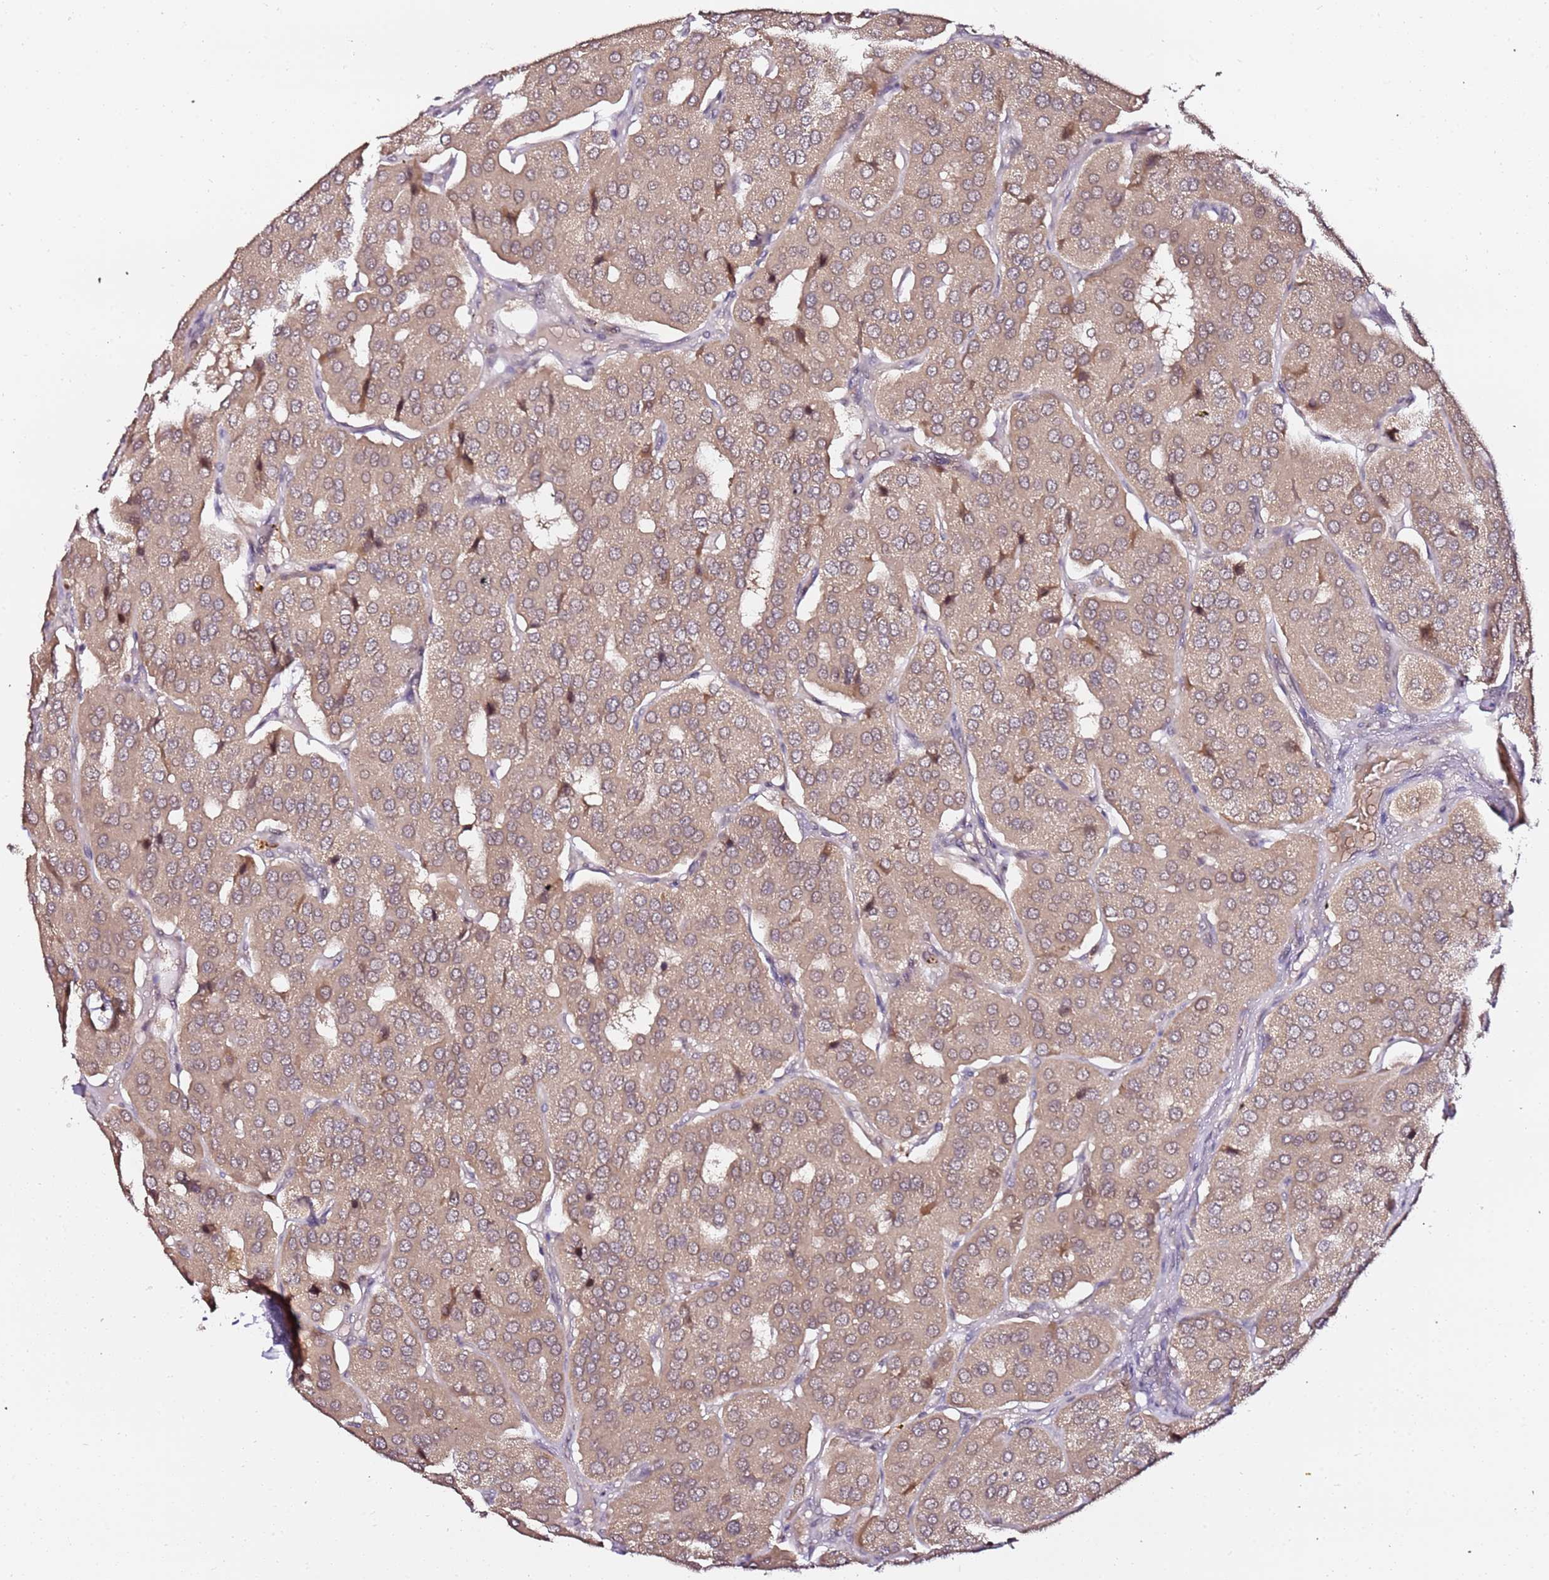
{"staining": {"intensity": "weak", "quantity": ">75%", "location": "cytoplasmic/membranous"}, "tissue": "parathyroid gland", "cell_type": "Glandular cells", "image_type": "normal", "snomed": [{"axis": "morphology", "description": "Normal tissue, NOS"}, {"axis": "morphology", "description": "Adenoma, NOS"}, {"axis": "topography", "description": "Parathyroid gland"}], "caption": "The image demonstrates immunohistochemical staining of benign parathyroid gland. There is weak cytoplasmic/membranous staining is seen in about >75% of glandular cells.", "gene": "OR5V1", "patient": {"sex": "female", "age": 86}}